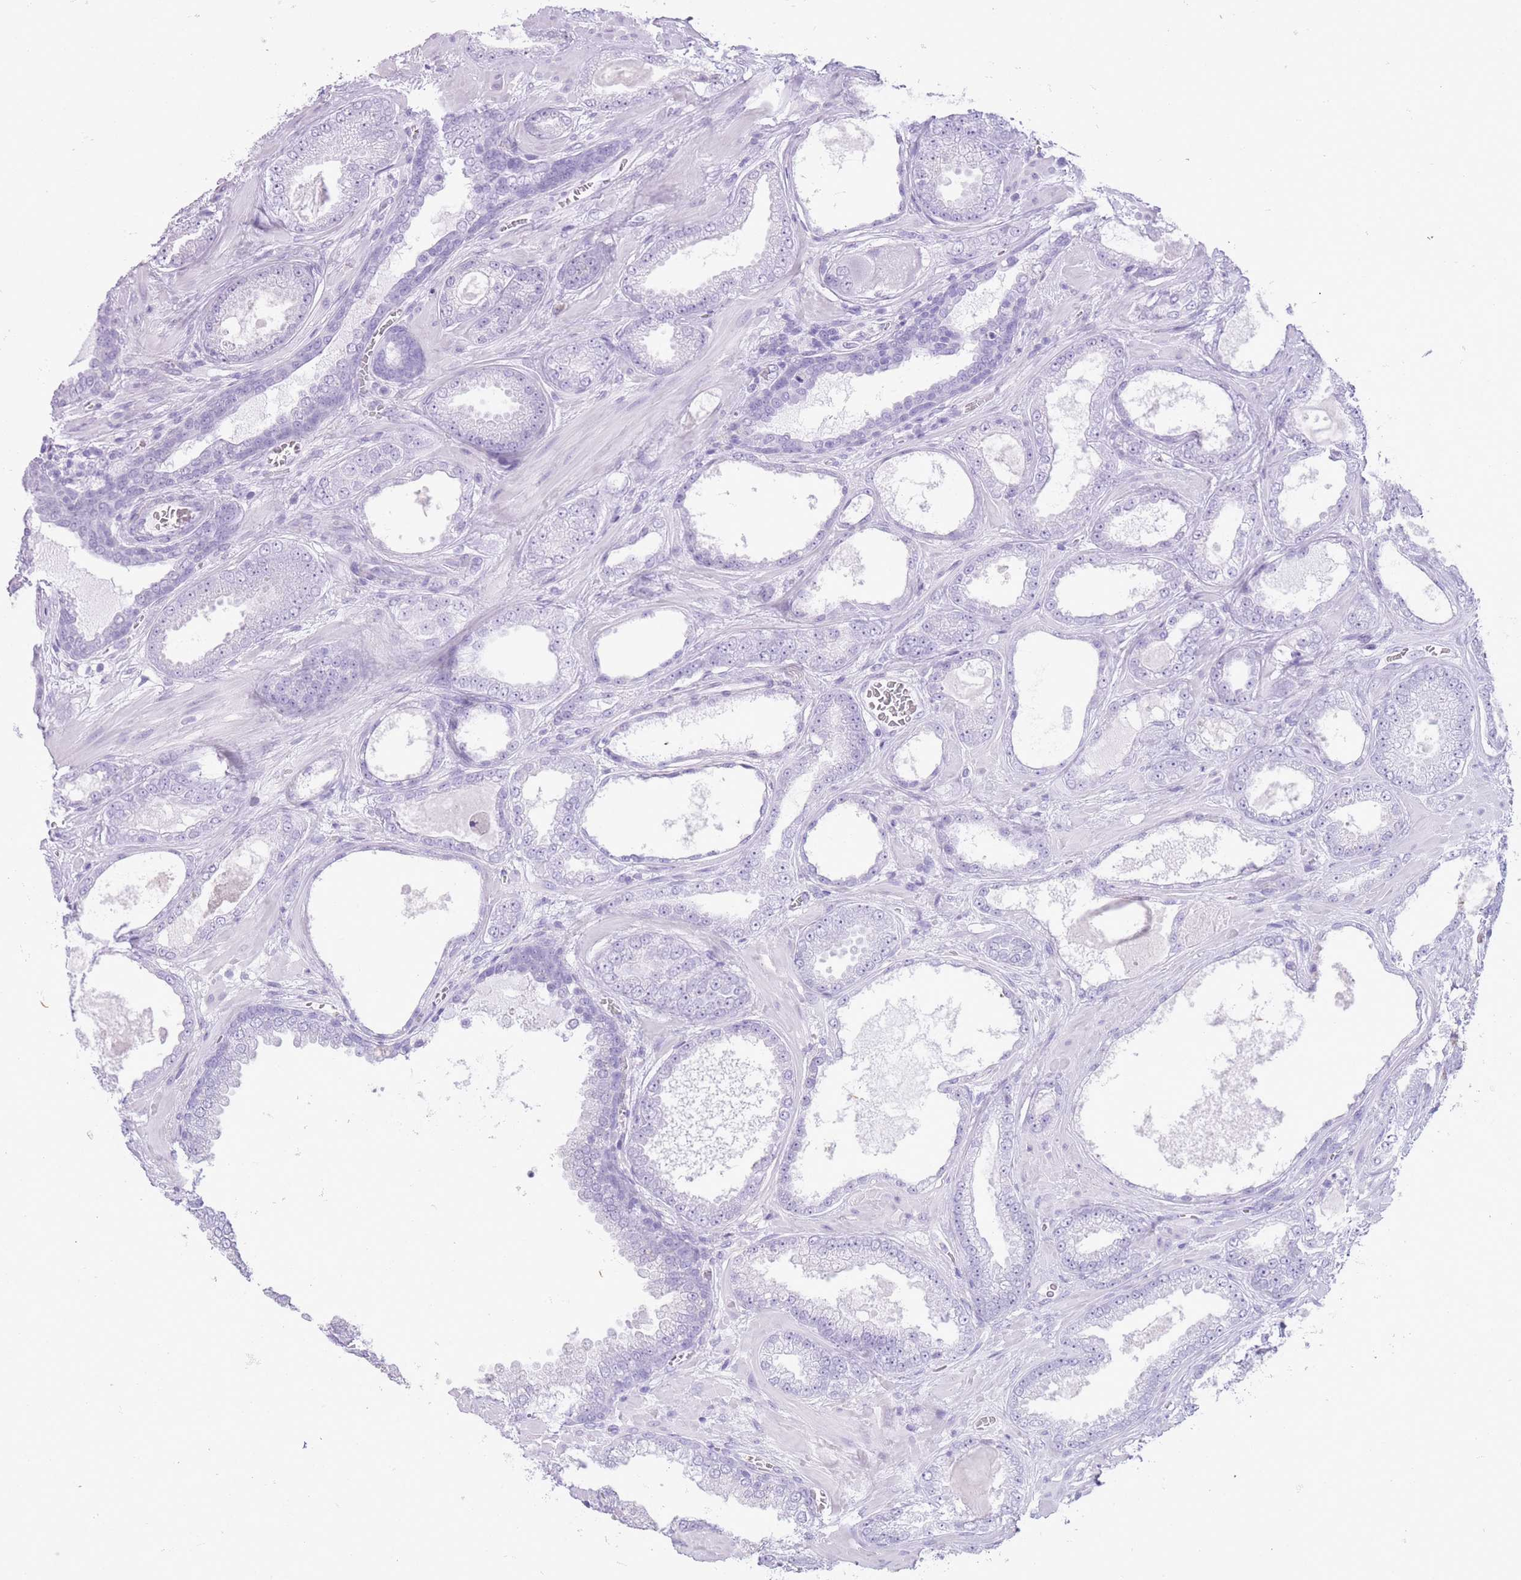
{"staining": {"intensity": "negative", "quantity": "none", "location": "none"}, "tissue": "prostate cancer", "cell_type": "Tumor cells", "image_type": "cancer", "snomed": [{"axis": "morphology", "description": "Adenocarcinoma, Low grade"}, {"axis": "topography", "description": "Prostate"}], "caption": "Immunohistochemistry photomicrograph of neoplastic tissue: human prostate low-grade adenocarcinoma stained with DAB reveals no significant protein expression in tumor cells.", "gene": "OR4F21", "patient": {"sex": "male", "age": 57}}